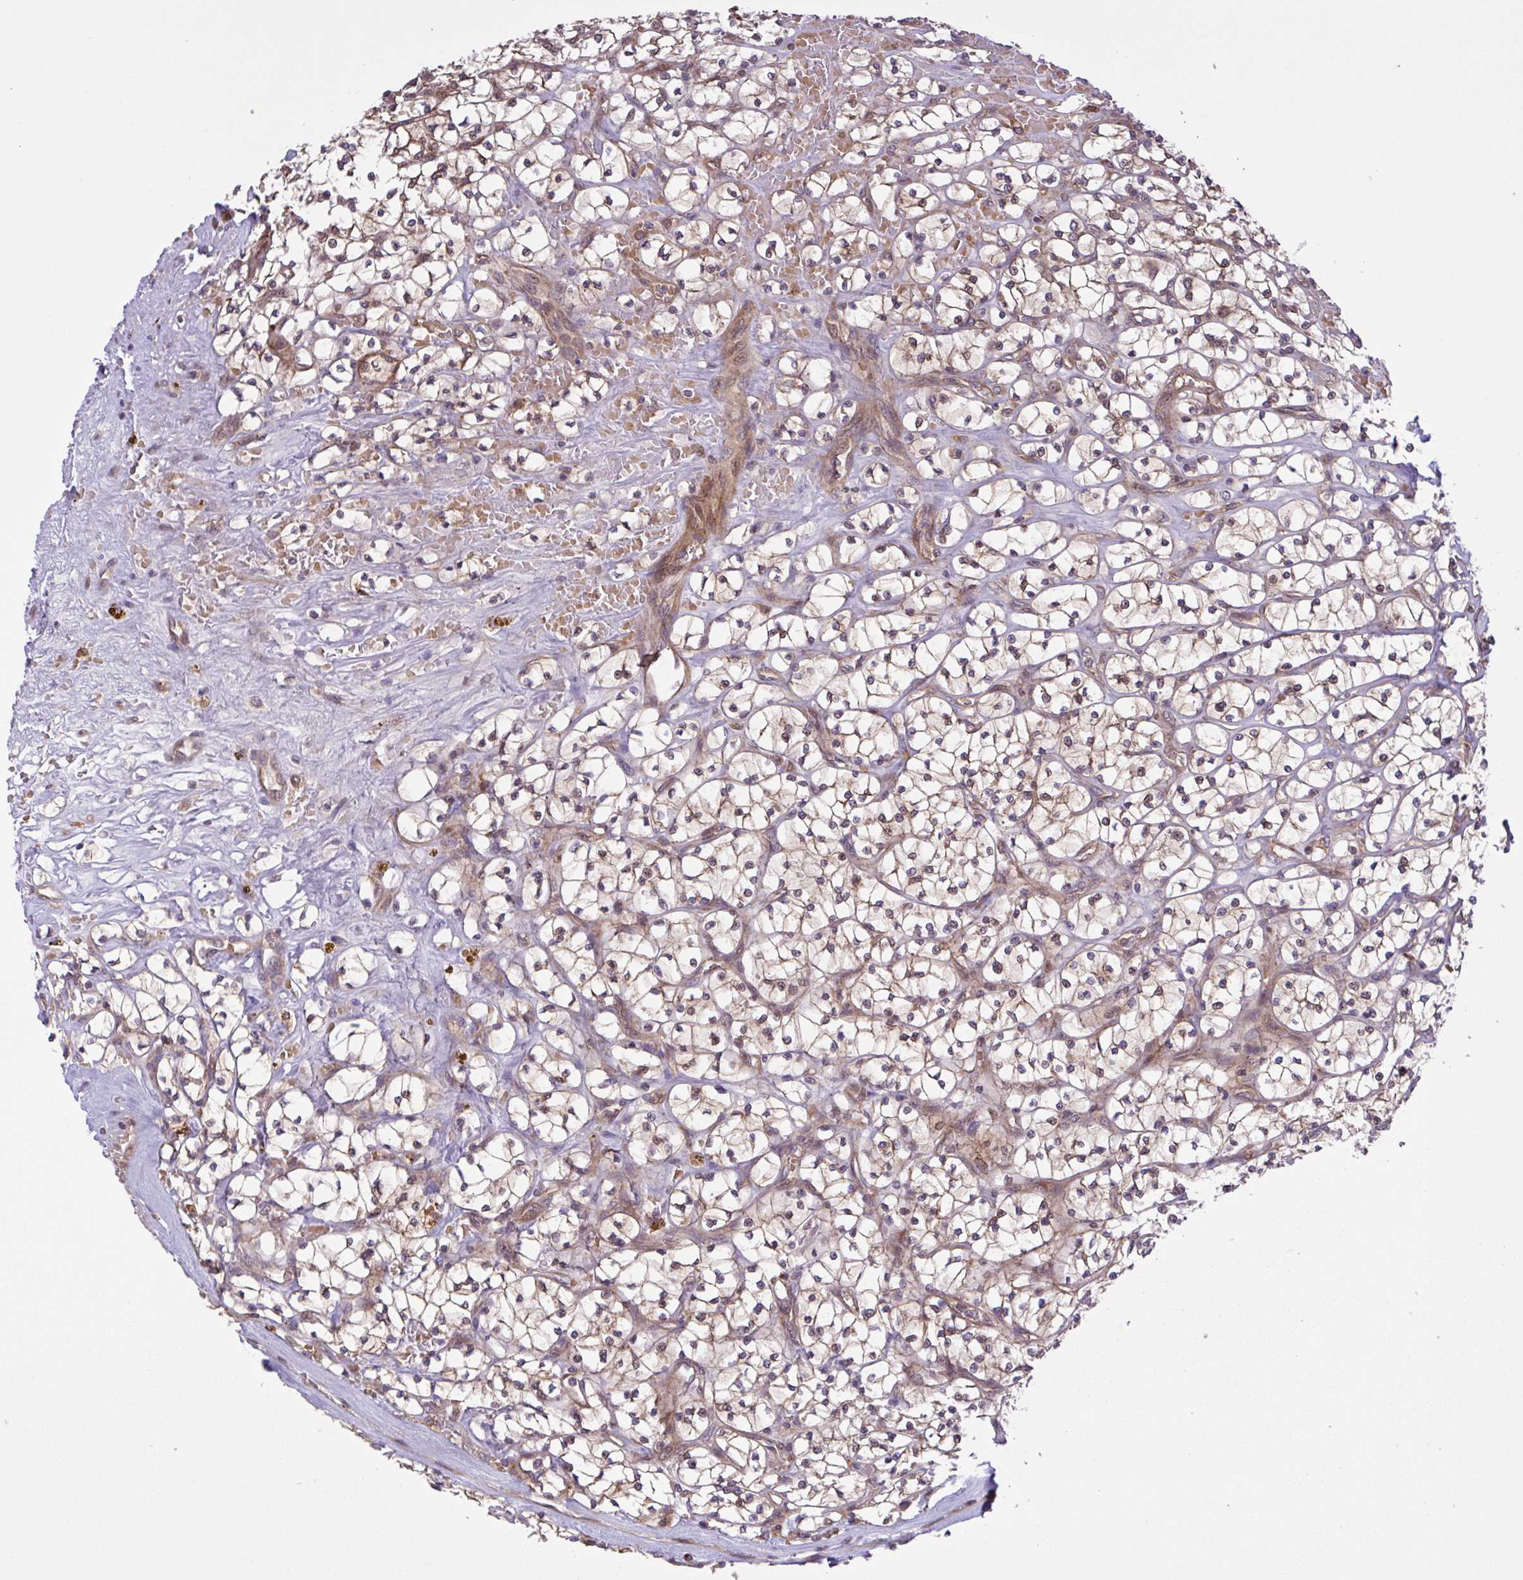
{"staining": {"intensity": "negative", "quantity": "none", "location": "none"}, "tissue": "renal cancer", "cell_type": "Tumor cells", "image_type": "cancer", "snomed": [{"axis": "morphology", "description": "Adenocarcinoma, NOS"}, {"axis": "topography", "description": "Kidney"}], "caption": "An immunohistochemistry (IHC) micrograph of renal adenocarcinoma is shown. There is no staining in tumor cells of renal adenocarcinoma.", "gene": "INTS10", "patient": {"sex": "female", "age": 64}}